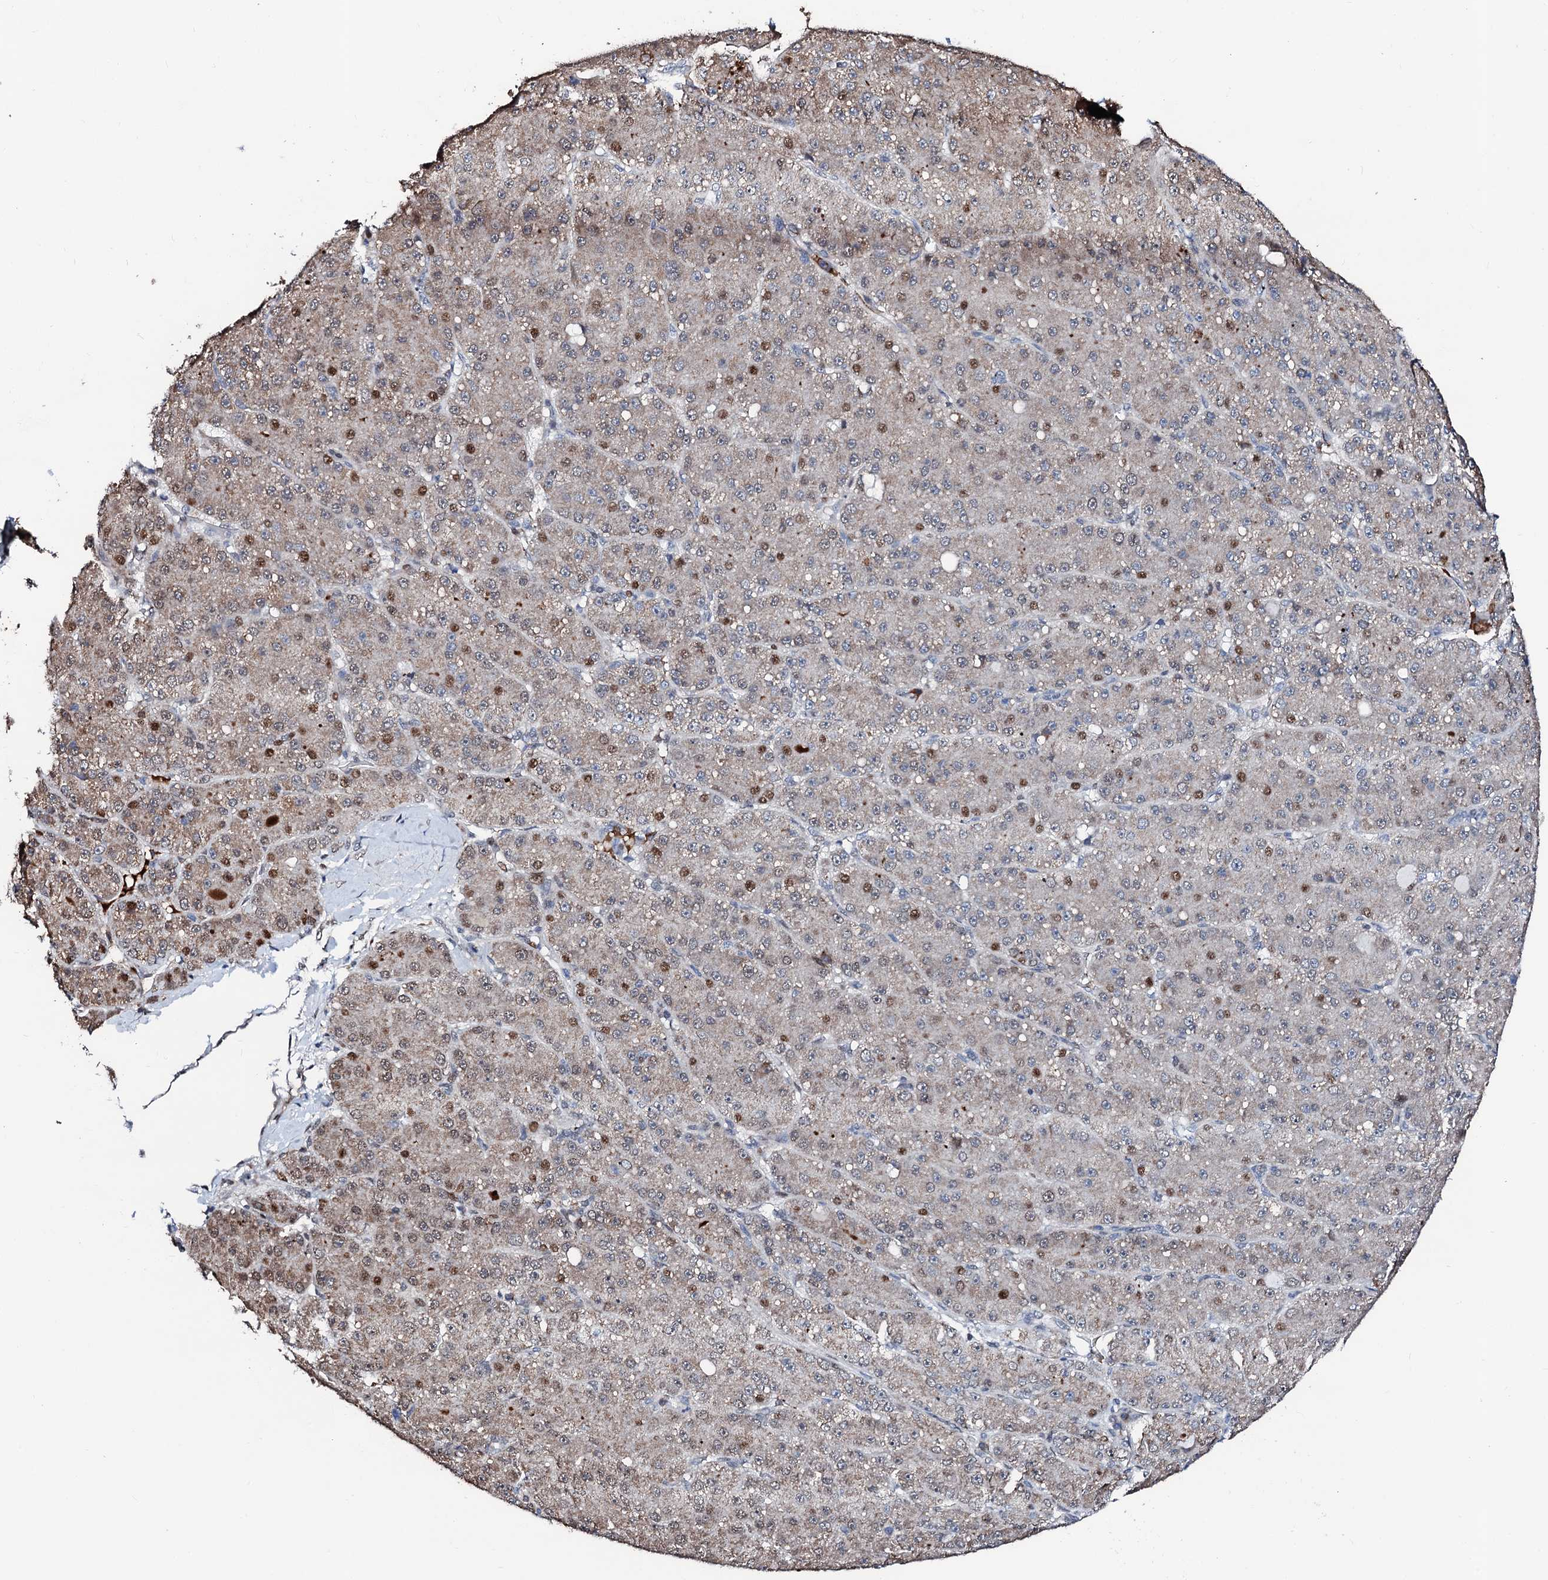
{"staining": {"intensity": "moderate", "quantity": "25%-75%", "location": "cytoplasmic/membranous,nuclear"}, "tissue": "liver cancer", "cell_type": "Tumor cells", "image_type": "cancer", "snomed": [{"axis": "morphology", "description": "Carcinoma, Hepatocellular, NOS"}, {"axis": "topography", "description": "Liver"}], "caption": "Immunohistochemical staining of liver cancer (hepatocellular carcinoma) demonstrates medium levels of moderate cytoplasmic/membranous and nuclear expression in about 25%-75% of tumor cells.", "gene": "KIF18A", "patient": {"sex": "male", "age": 67}}